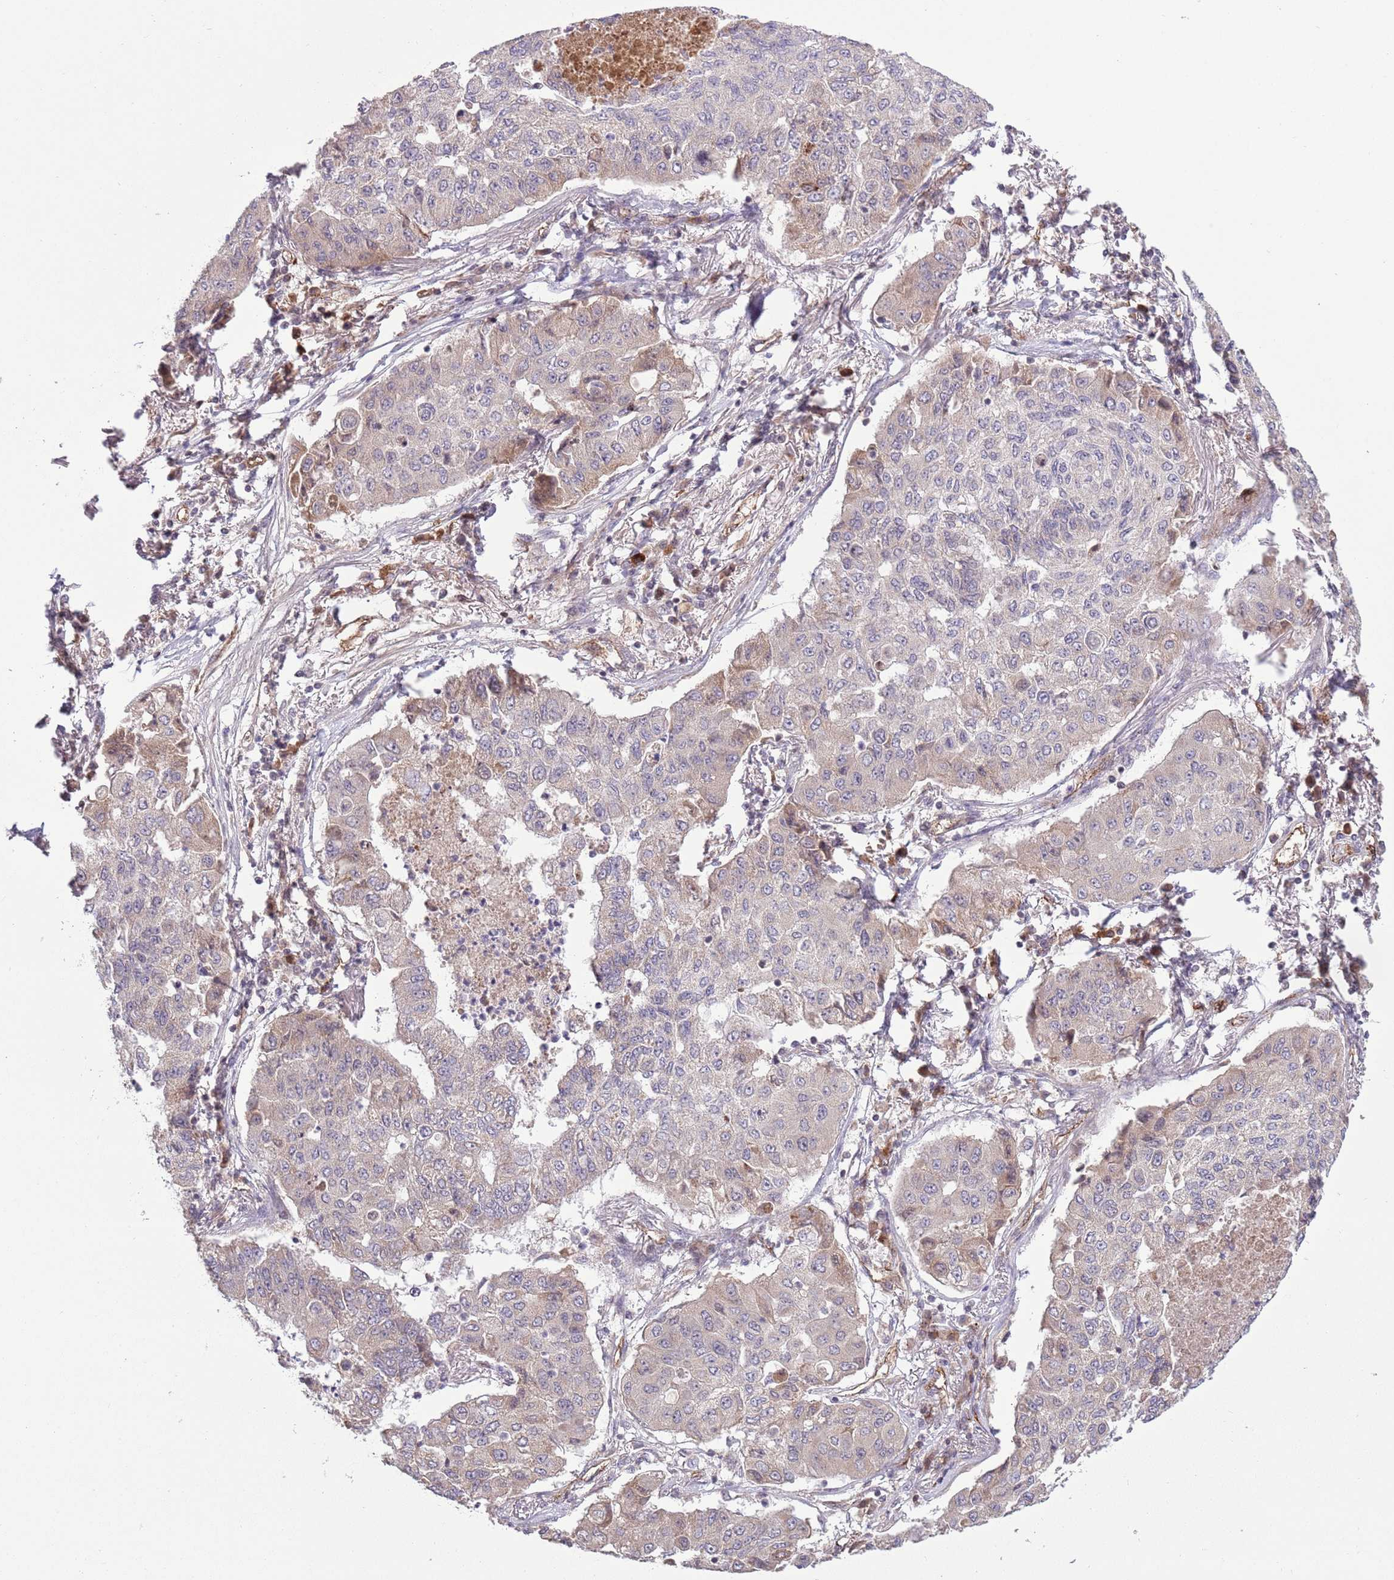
{"staining": {"intensity": "negative", "quantity": "none", "location": "none"}, "tissue": "lung cancer", "cell_type": "Tumor cells", "image_type": "cancer", "snomed": [{"axis": "morphology", "description": "Squamous cell carcinoma, NOS"}, {"axis": "topography", "description": "Lung"}], "caption": "Tumor cells are negative for brown protein staining in lung cancer.", "gene": "DPP10", "patient": {"sex": "male", "age": 74}}